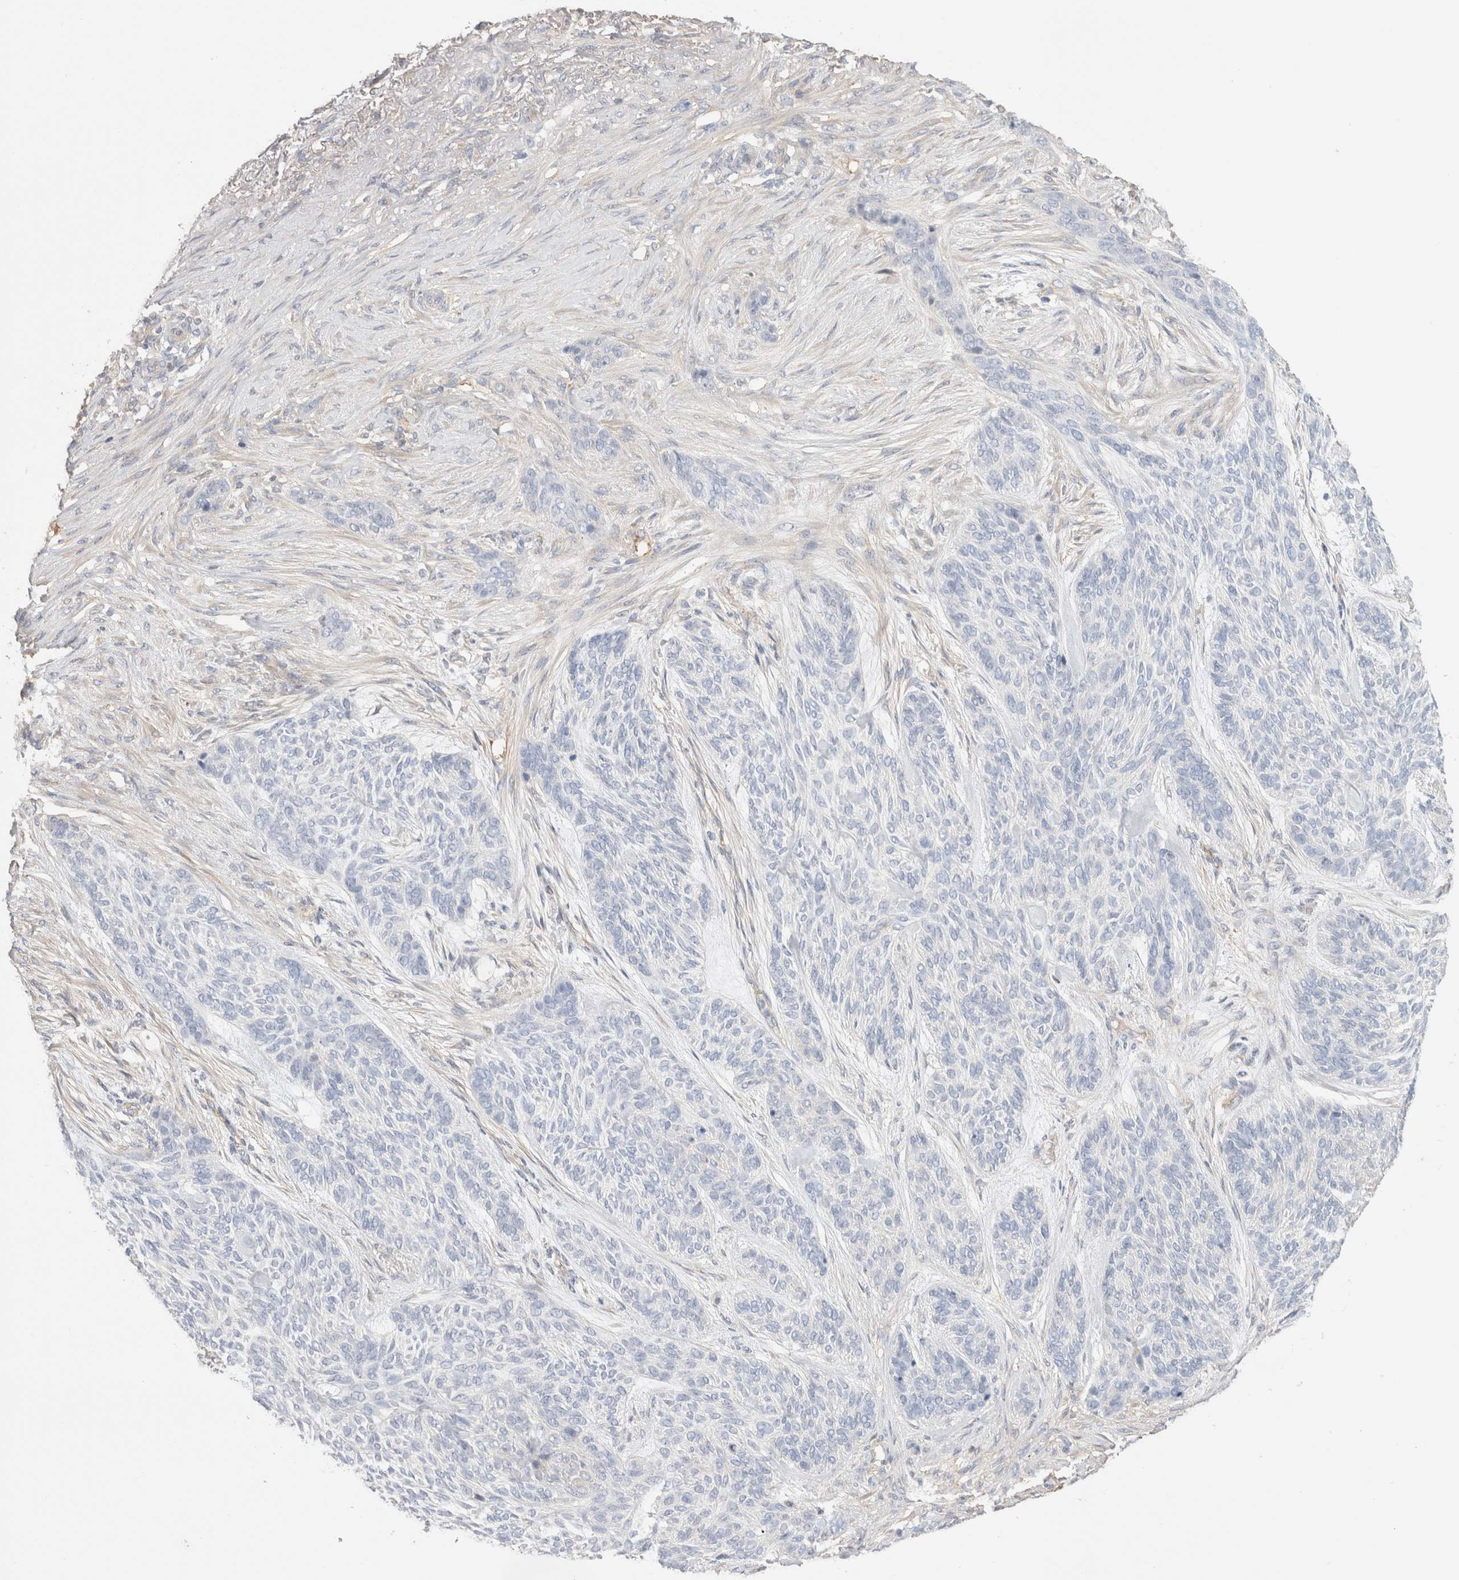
{"staining": {"intensity": "negative", "quantity": "none", "location": "none"}, "tissue": "skin cancer", "cell_type": "Tumor cells", "image_type": "cancer", "snomed": [{"axis": "morphology", "description": "Basal cell carcinoma"}, {"axis": "topography", "description": "Skin"}], "caption": "Immunohistochemistry (IHC) of skin cancer reveals no positivity in tumor cells. (Brightfield microscopy of DAB (3,3'-diaminobenzidine) immunohistochemistry (IHC) at high magnification).", "gene": "CAPN2", "patient": {"sex": "male", "age": 55}}